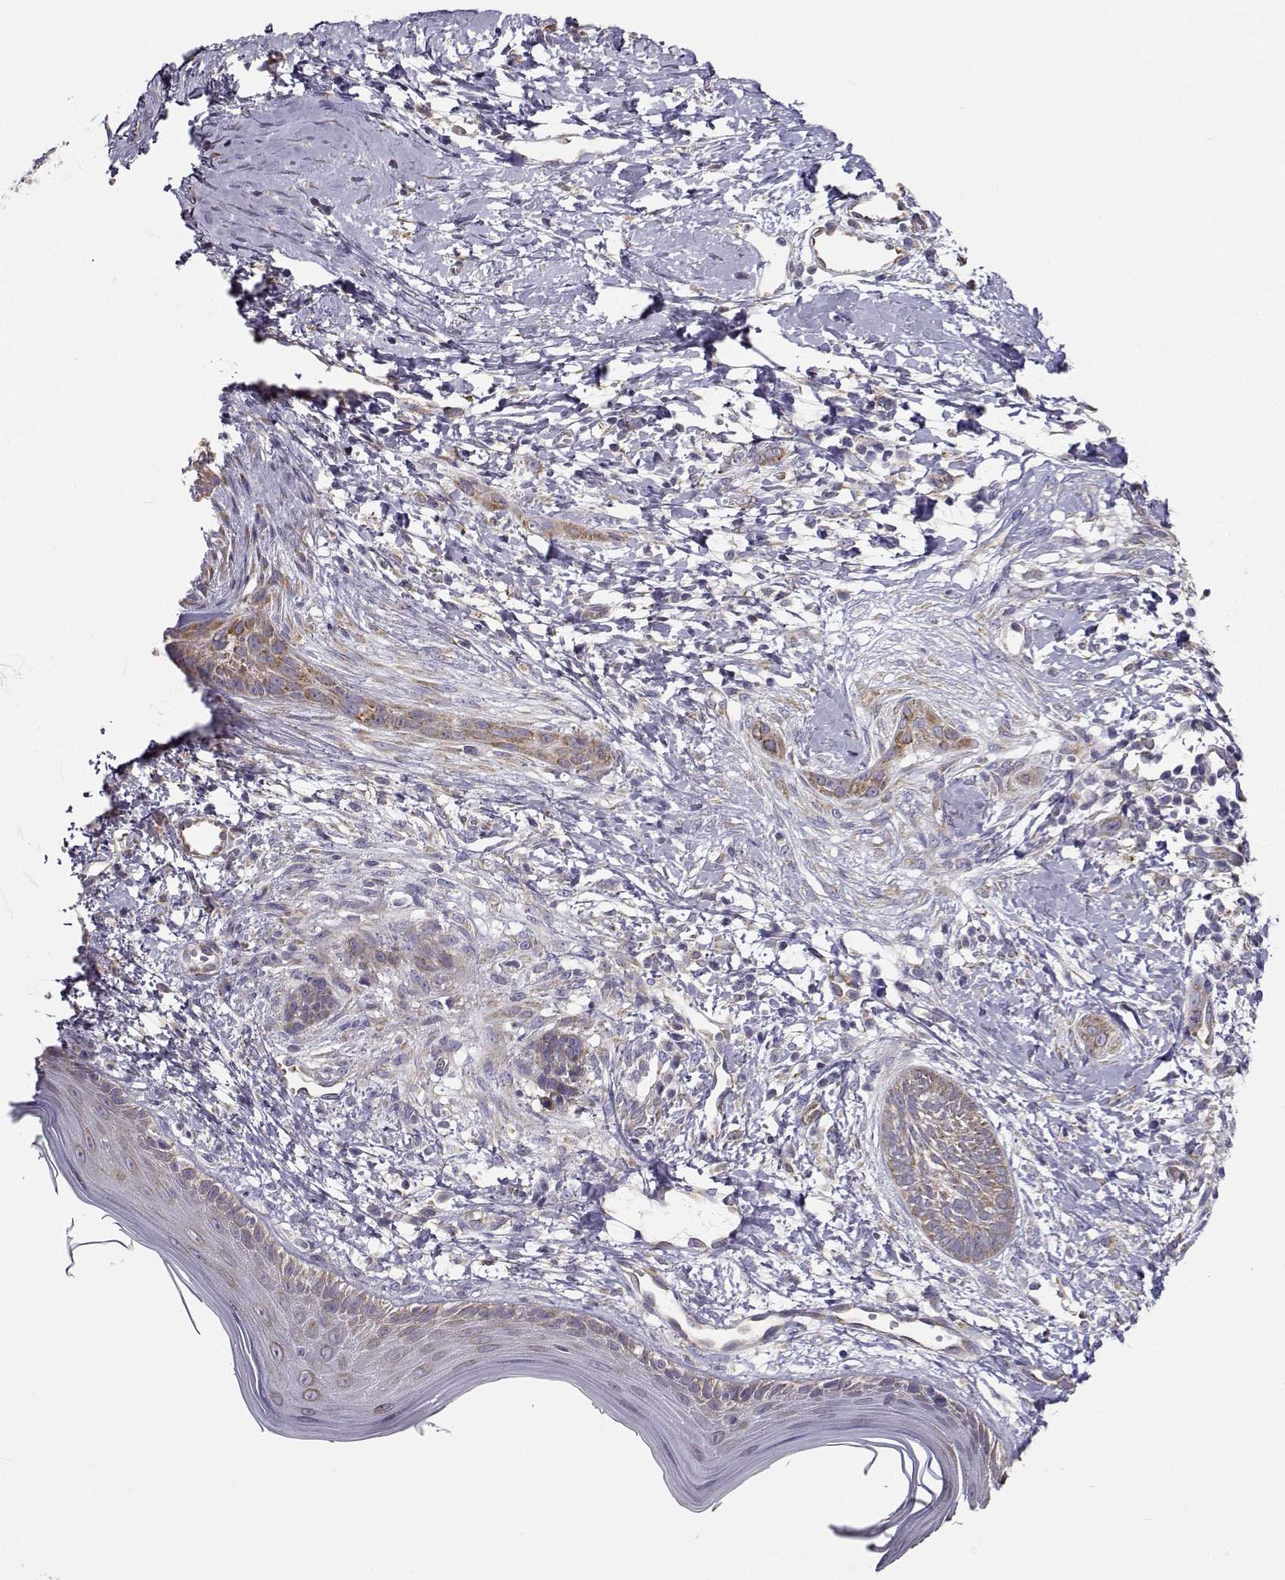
{"staining": {"intensity": "moderate", "quantity": ">75%", "location": "cytoplasmic/membranous"}, "tissue": "skin cancer", "cell_type": "Tumor cells", "image_type": "cancer", "snomed": [{"axis": "morphology", "description": "Normal tissue, NOS"}, {"axis": "morphology", "description": "Basal cell carcinoma"}, {"axis": "topography", "description": "Skin"}], "caption": "There is medium levels of moderate cytoplasmic/membranous staining in tumor cells of skin basal cell carcinoma, as demonstrated by immunohistochemical staining (brown color).", "gene": "BEND6", "patient": {"sex": "male", "age": 84}}